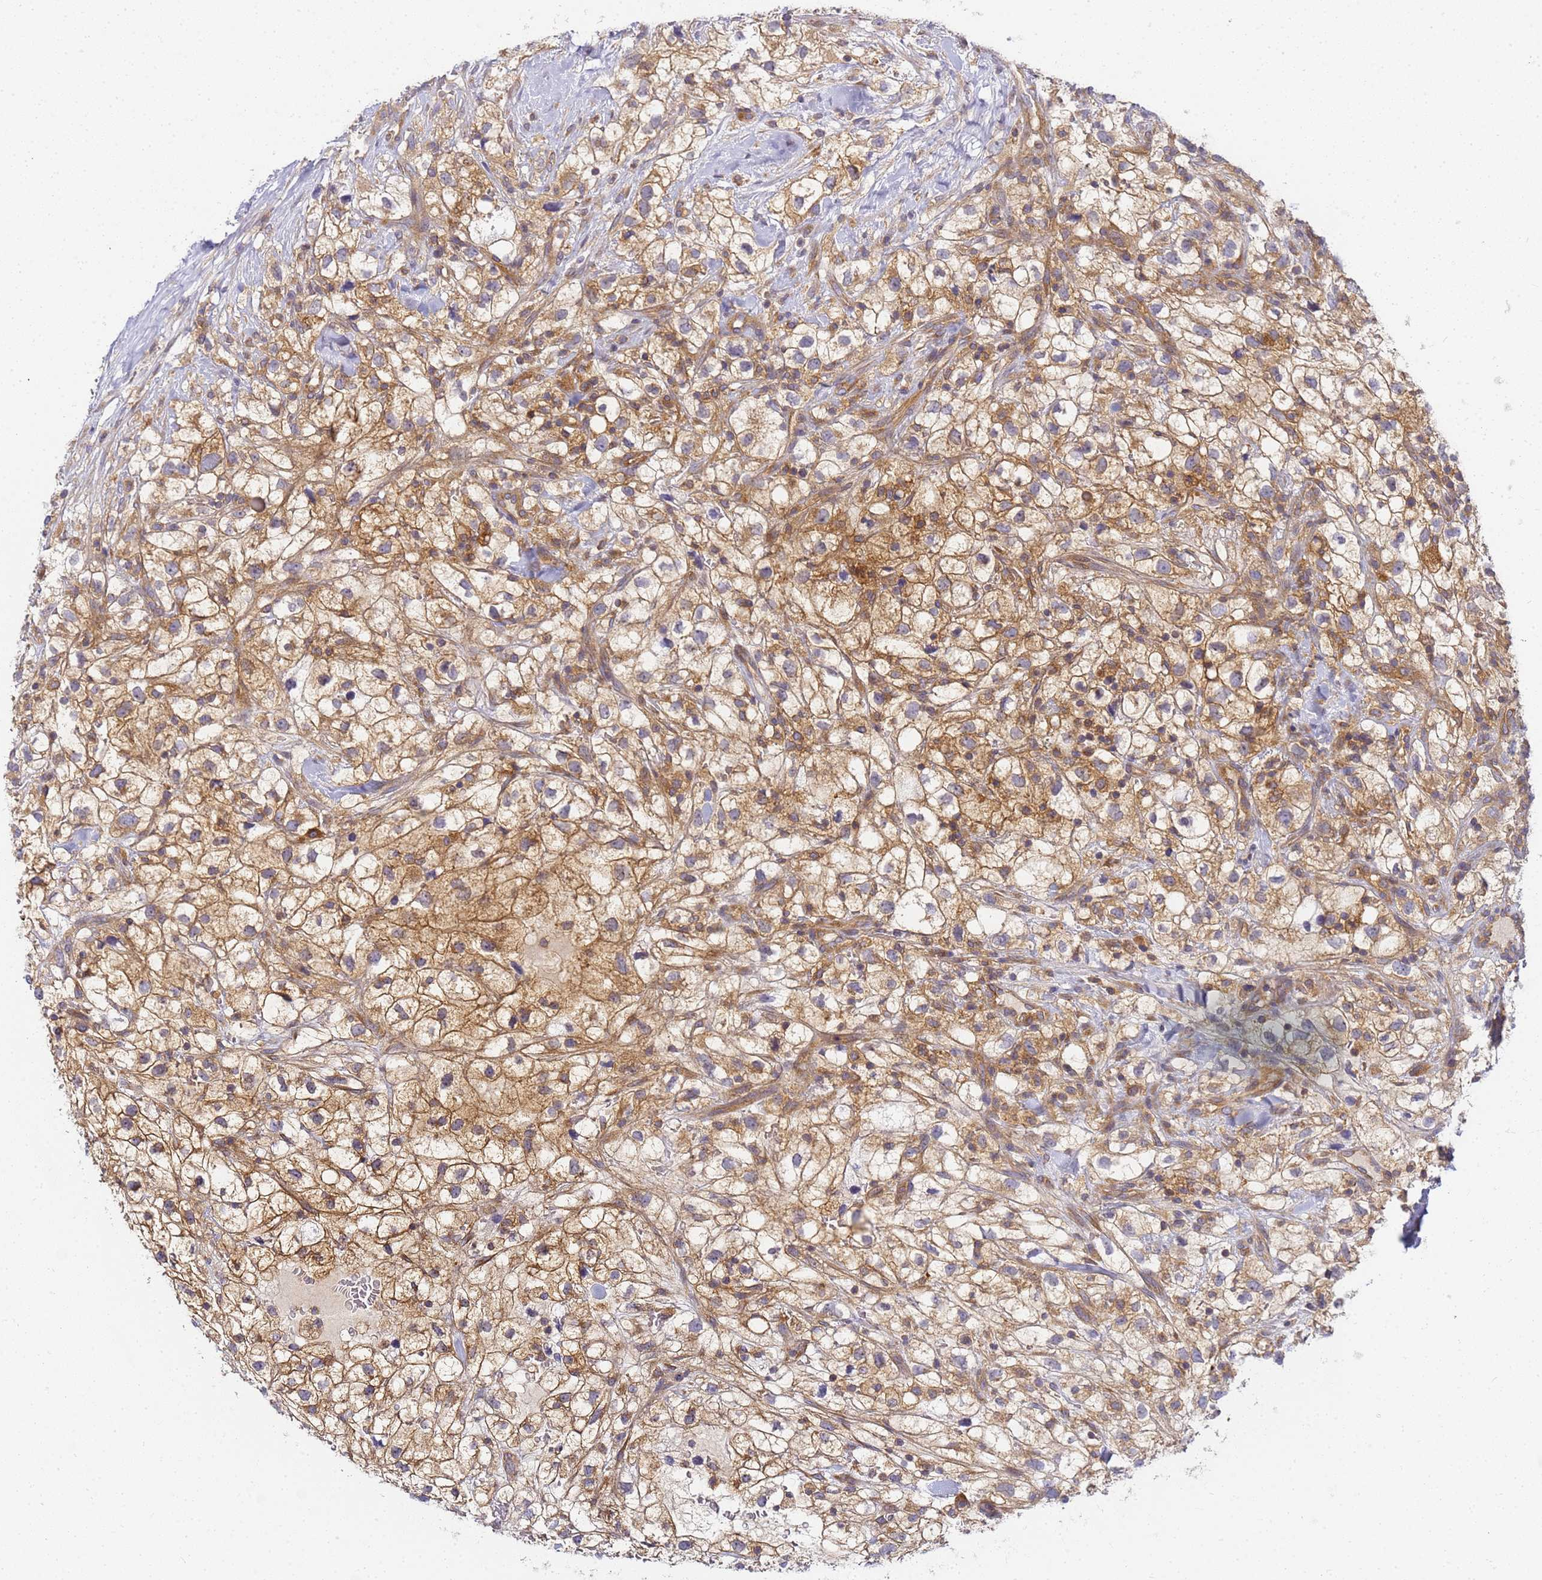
{"staining": {"intensity": "moderate", "quantity": ">75%", "location": "cytoplasmic/membranous"}, "tissue": "renal cancer", "cell_type": "Tumor cells", "image_type": "cancer", "snomed": [{"axis": "morphology", "description": "Adenocarcinoma, NOS"}, {"axis": "topography", "description": "Kidney"}], "caption": "Protein expression analysis of renal cancer (adenocarcinoma) demonstrates moderate cytoplasmic/membranous staining in approximately >75% of tumor cells.", "gene": "CHM", "patient": {"sex": "male", "age": 59}}